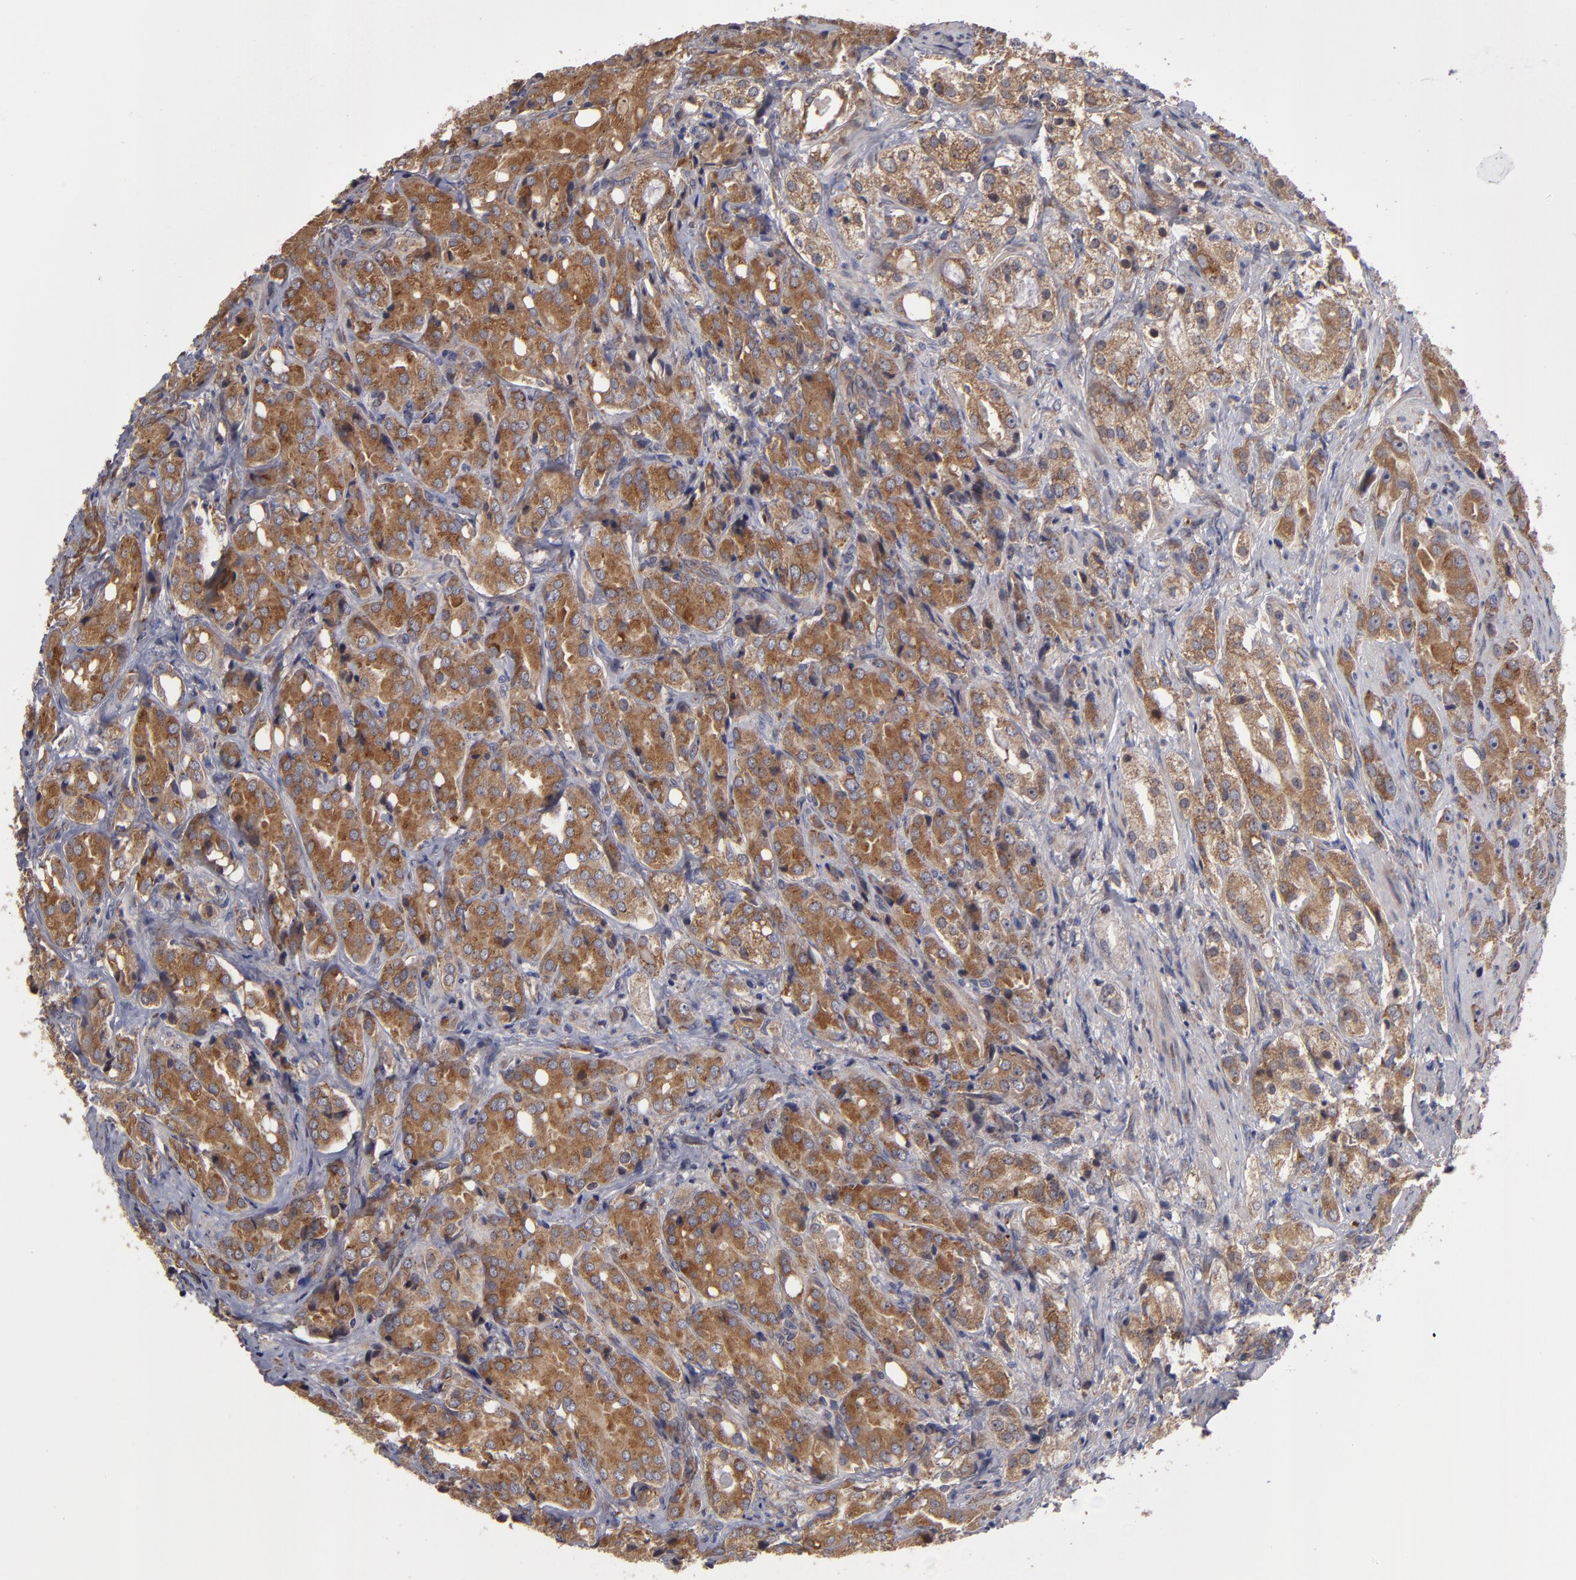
{"staining": {"intensity": "moderate", "quantity": ">75%", "location": "cytoplasmic/membranous"}, "tissue": "prostate cancer", "cell_type": "Tumor cells", "image_type": "cancer", "snomed": [{"axis": "morphology", "description": "Adenocarcinoma, High grade"}, {"axis": "topography", "description": "Prostate"}], "caption": "This photomicrograph exhibits prostate cancer stained with immunohistochemistry to label a protein in brown. The cytoplasmic/membranous of tumor cells show moderate positivity for the protein. Nuclei are counter-stained blue.", "gene": "SND1", "patient": {"sex": "male", "age": 68}}